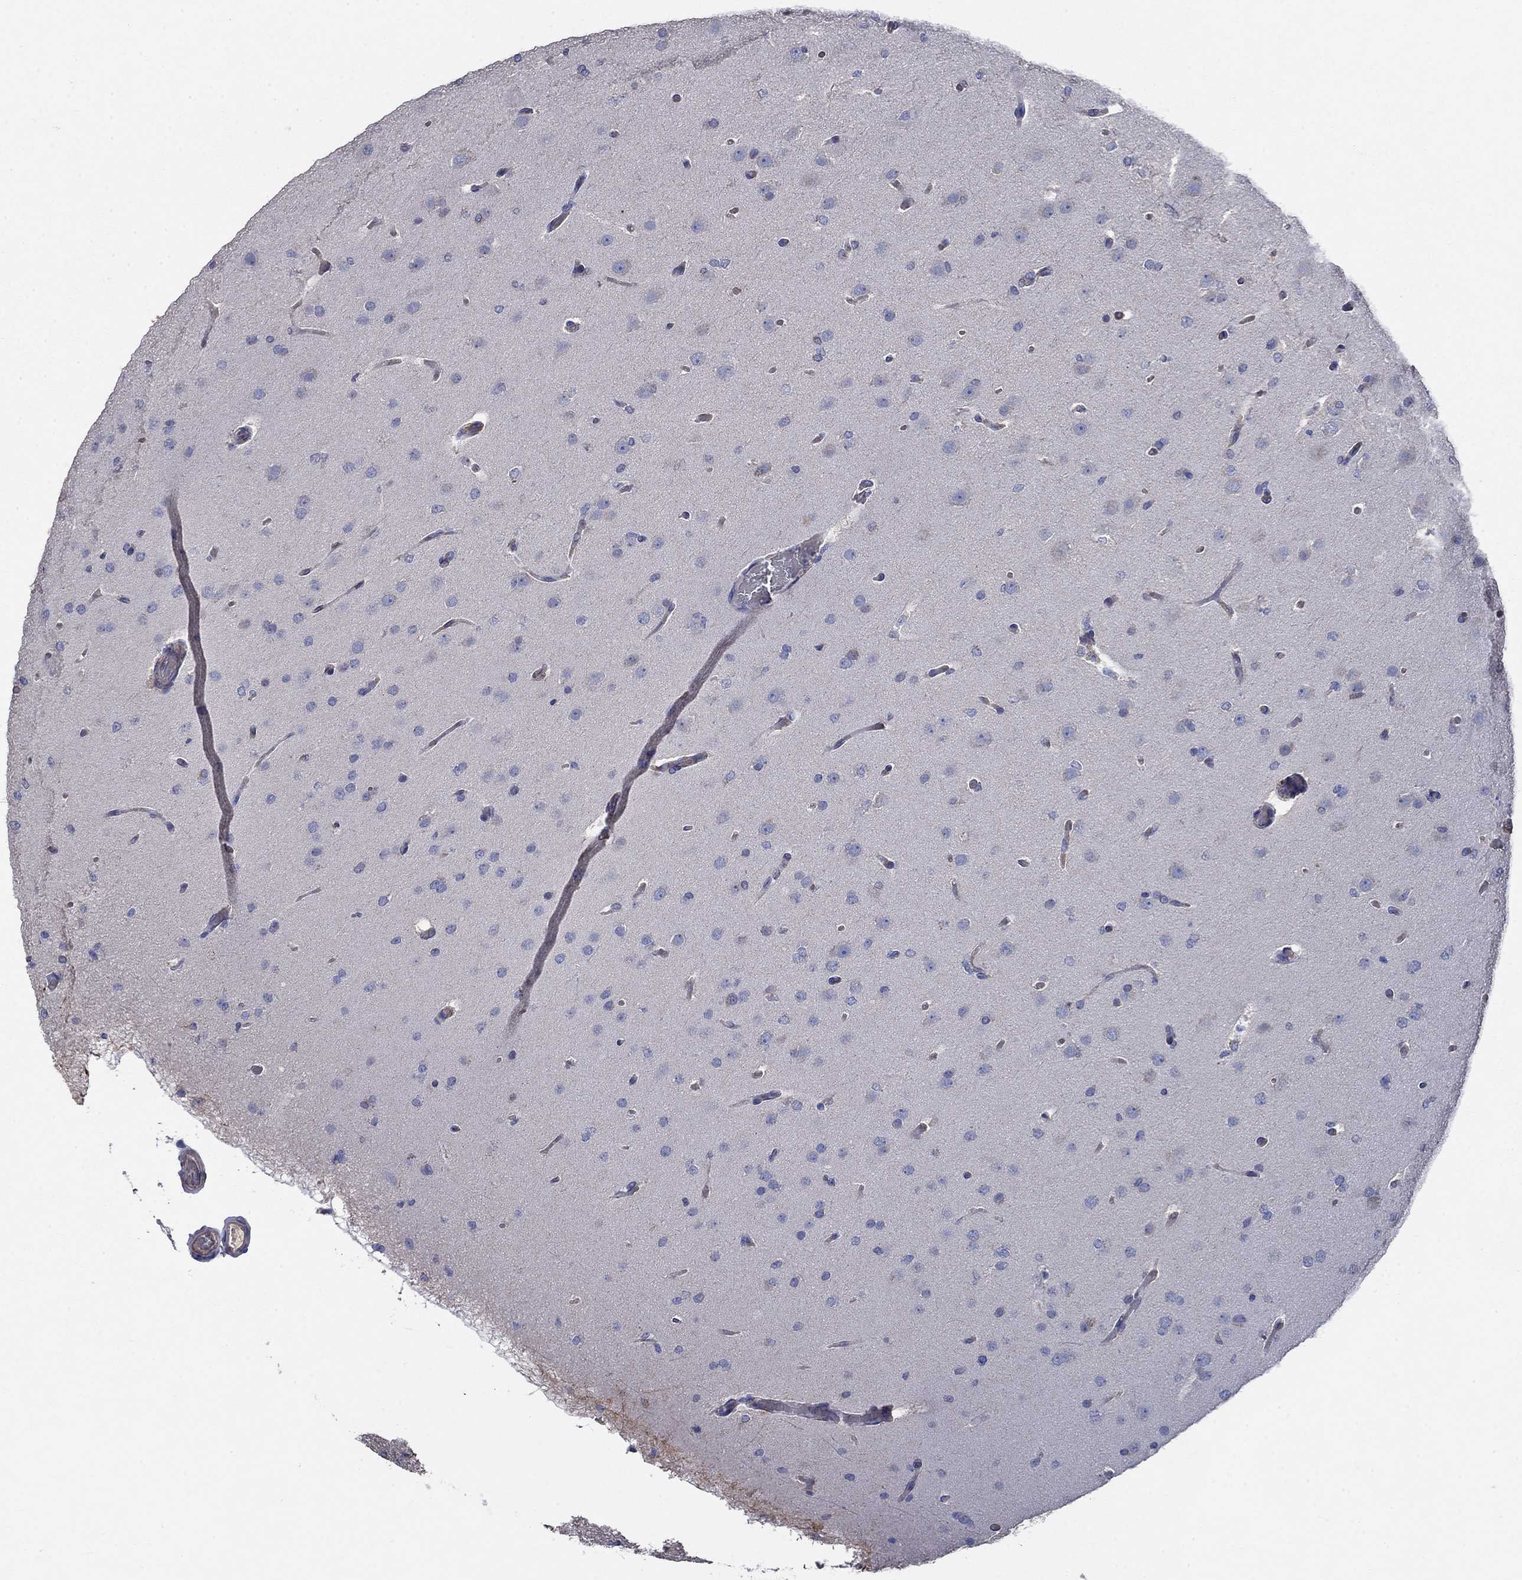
{"staining": {"intensity": "negative", "quantity": "none", "location": "none"}, "tissue": "glioma", "cell_type": "Tumor cells", "image_type": "cancer", "snomed": [{"axis": "morphology", "description": "Glioma, malignant, Low grade"}, {"axis": "topography", "description": "Brain"}], "caption": "The immunohistochemistry (IHC) micrograph has no significant staining in tumor cells of glioma tissue. (Immunohistochemistry (ihc), brightfield microscopy, high magnification).", "gene": "FLNC", "patient": {"sex": "male", "age": 41}}